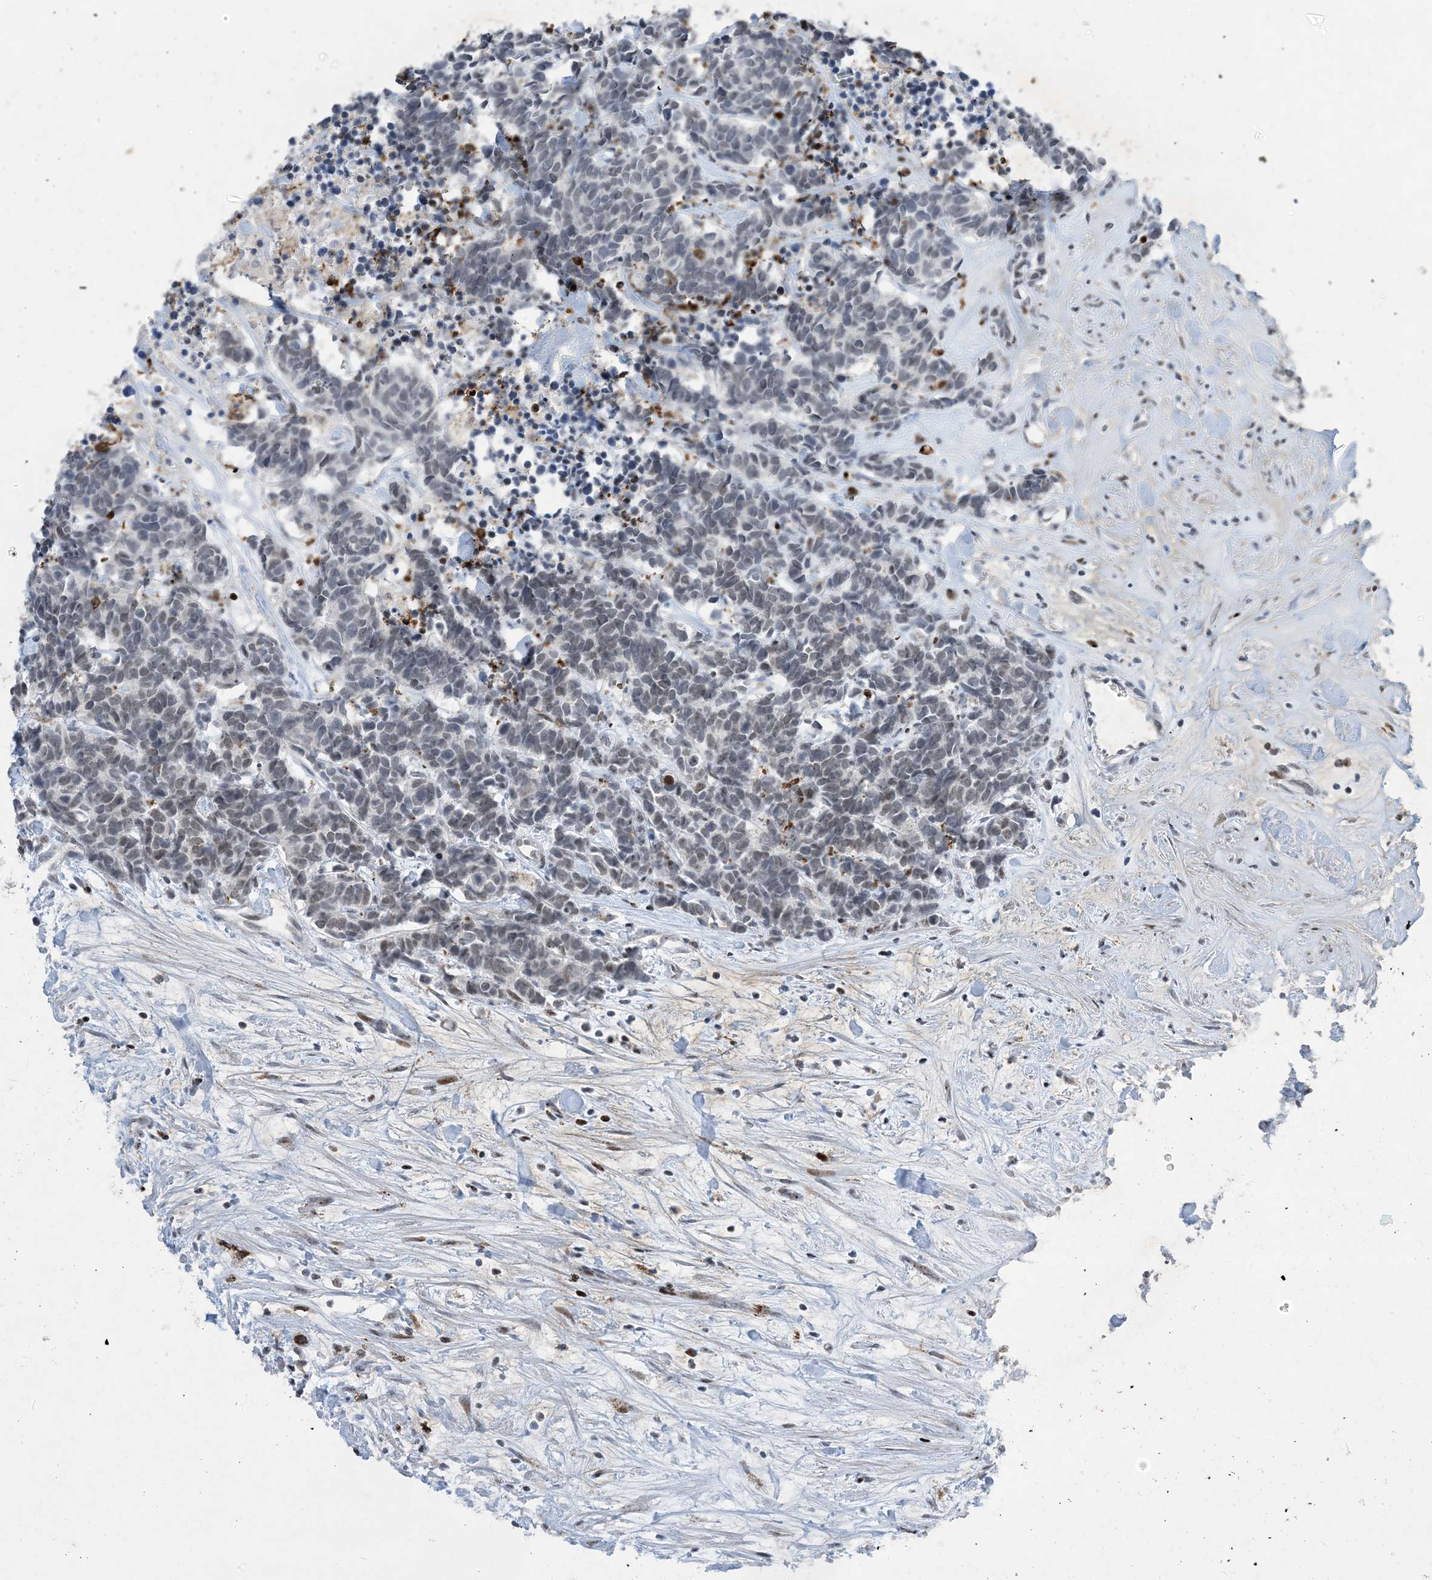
{"staining": {"intensity": "negative", "quantity": "none", "location": "none"}, "tissue": "carcinoid", "cell_type": "Tumor cells", "image_type": "cancer", "snomed": [{"axis": "morphology", "description": "Carcinoma, NOS"}, {"axis": "morphology", "description": "Carcinoid, malignant, NOS"}, {"axis": "topography", "description": "Urinary bladder"}], "caption": "Histopathology image shows no protein staining in tumor cells of malignant carcinoid tissue.", "gene": "SLC25A53", "patient": {"sex": "male", "age": 57}}